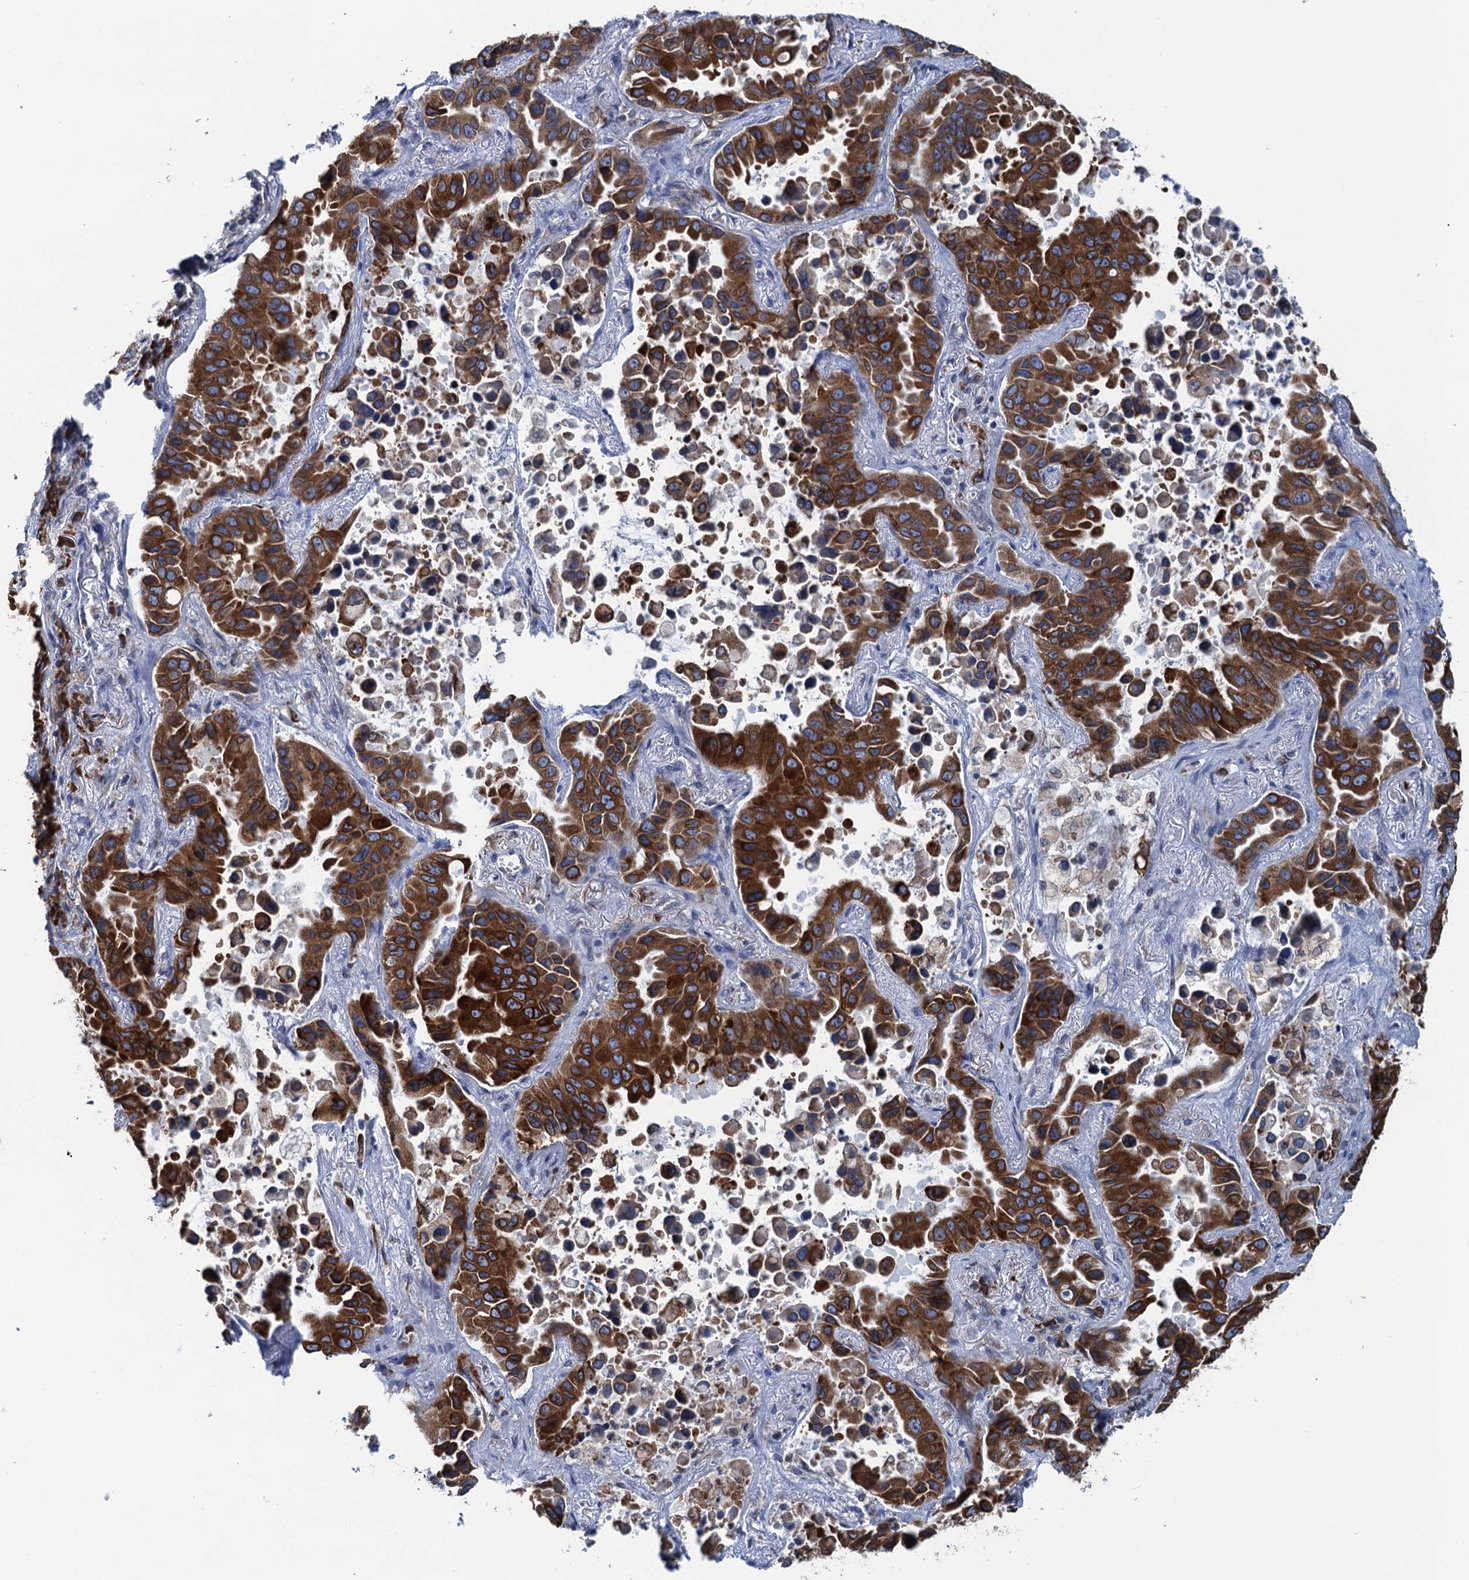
{"staining": {"intensity": "strong", "quantity": ">75%", "location": "cytoplasmic/membranous"}, "tissue": "lung cancer", "cell_type": "Tumor cells", "image_type": "cancer", "snomed": [{"axis": "morphology", "description": "Adenocarcinoma, NOS"}, {"axis": "topography", "description": "Lung"}], "caption": "Protein staining of lung cancer tissue reveals strong cytoplasmic/membranous expression in approximately >75% of tumor cells.", "gene": "TMEM205", "patient": {"sex": "male", "age": 64}}